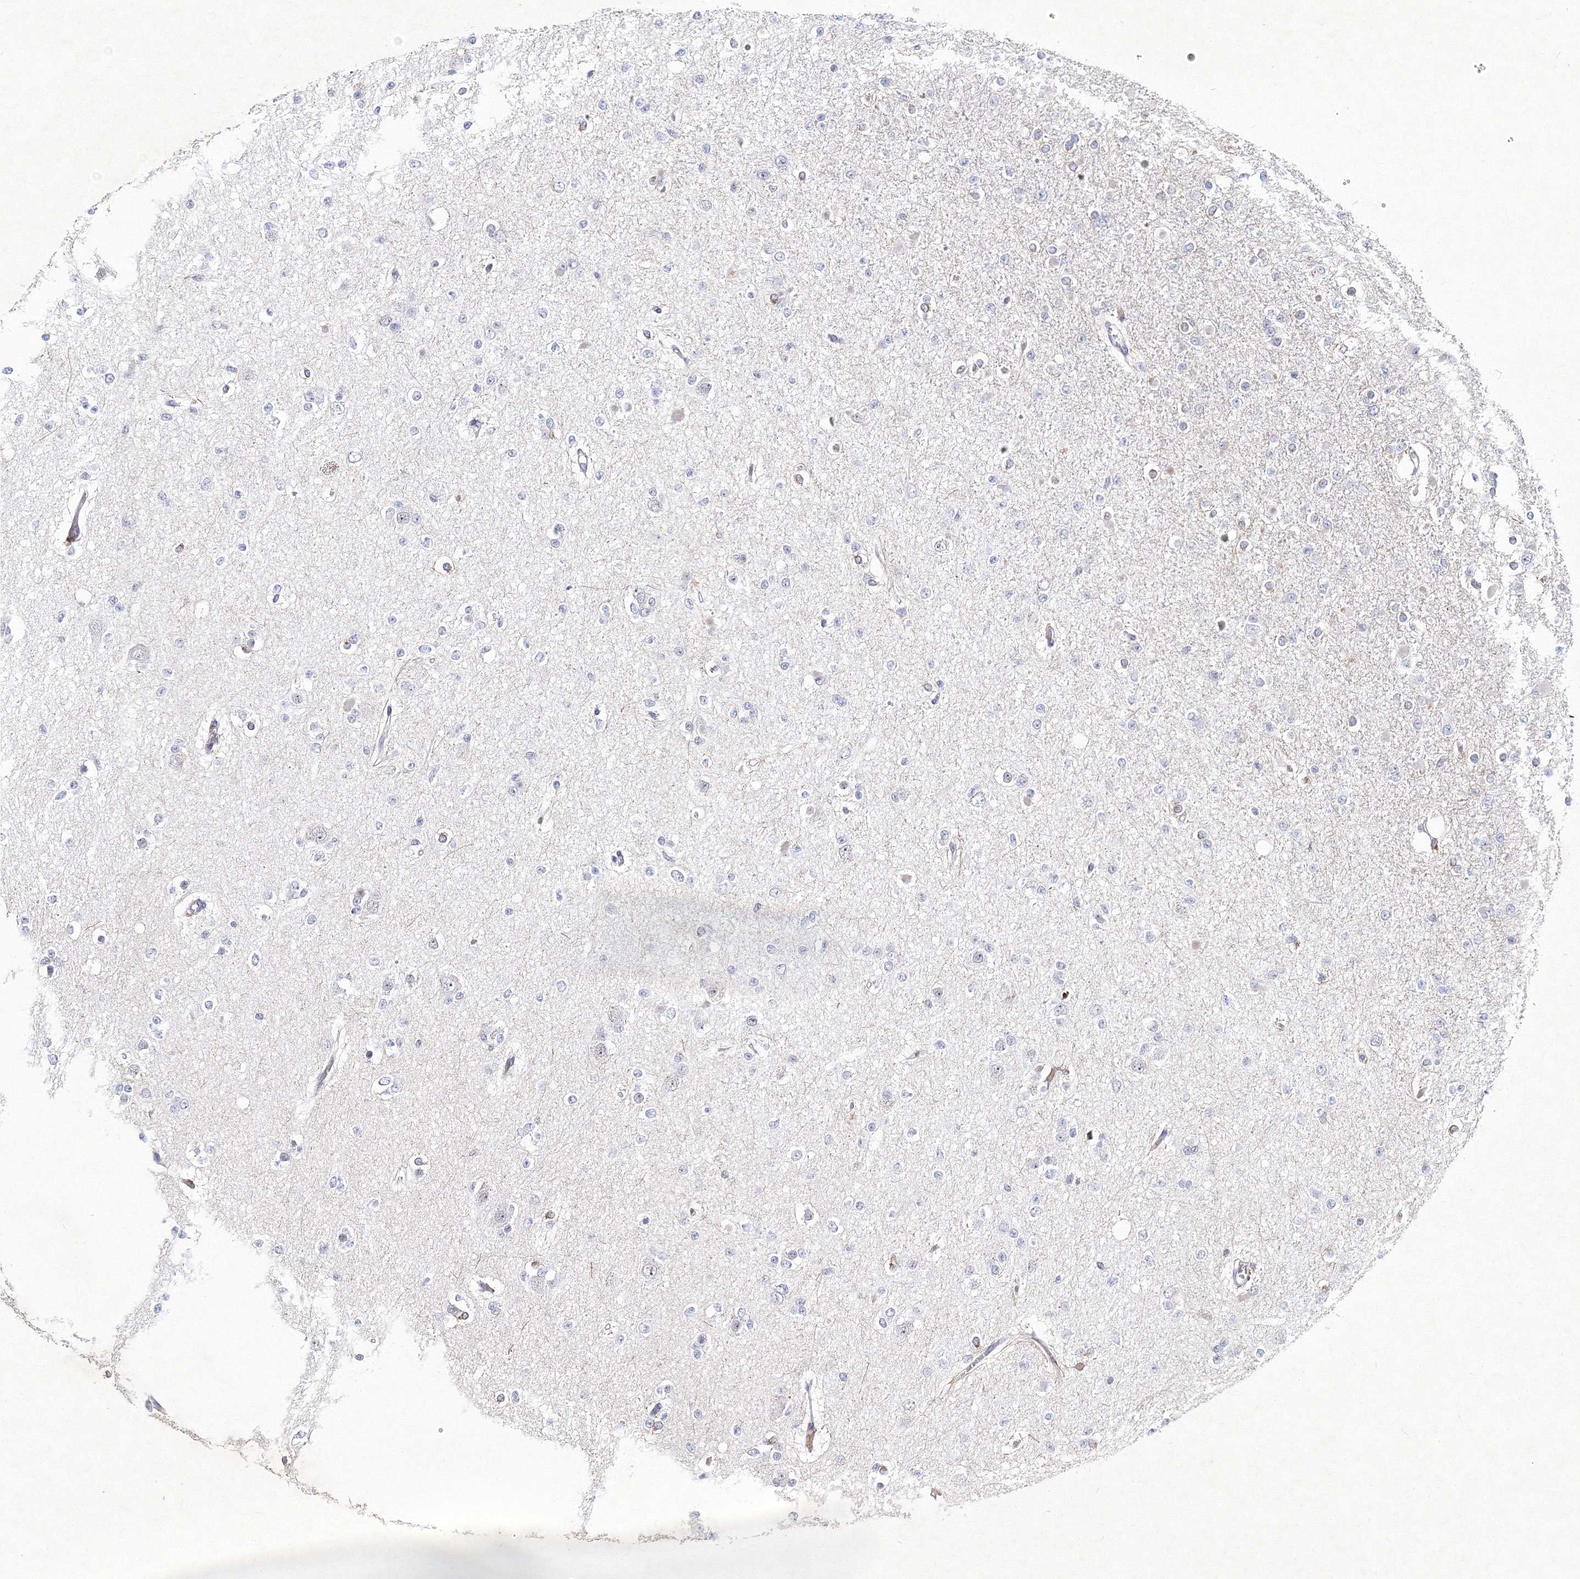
{"staining": {"intensity": "negative", "quantity": "none", "location": "none"}, "tissue": "glioma", "cell_type": "Tumor cells", "image_type": "cancer", "snomed": [{"axis": "morphology", "description": "Glioma, malignant, Low grade"}, {"axis": "topography", "description": "Brain"}], "caption": "Immunohistochemical staining of glioma shows no significant staining in tumor cells.", "gene": "C11orf52", "patient": {"sex": "female", "age": 22}}